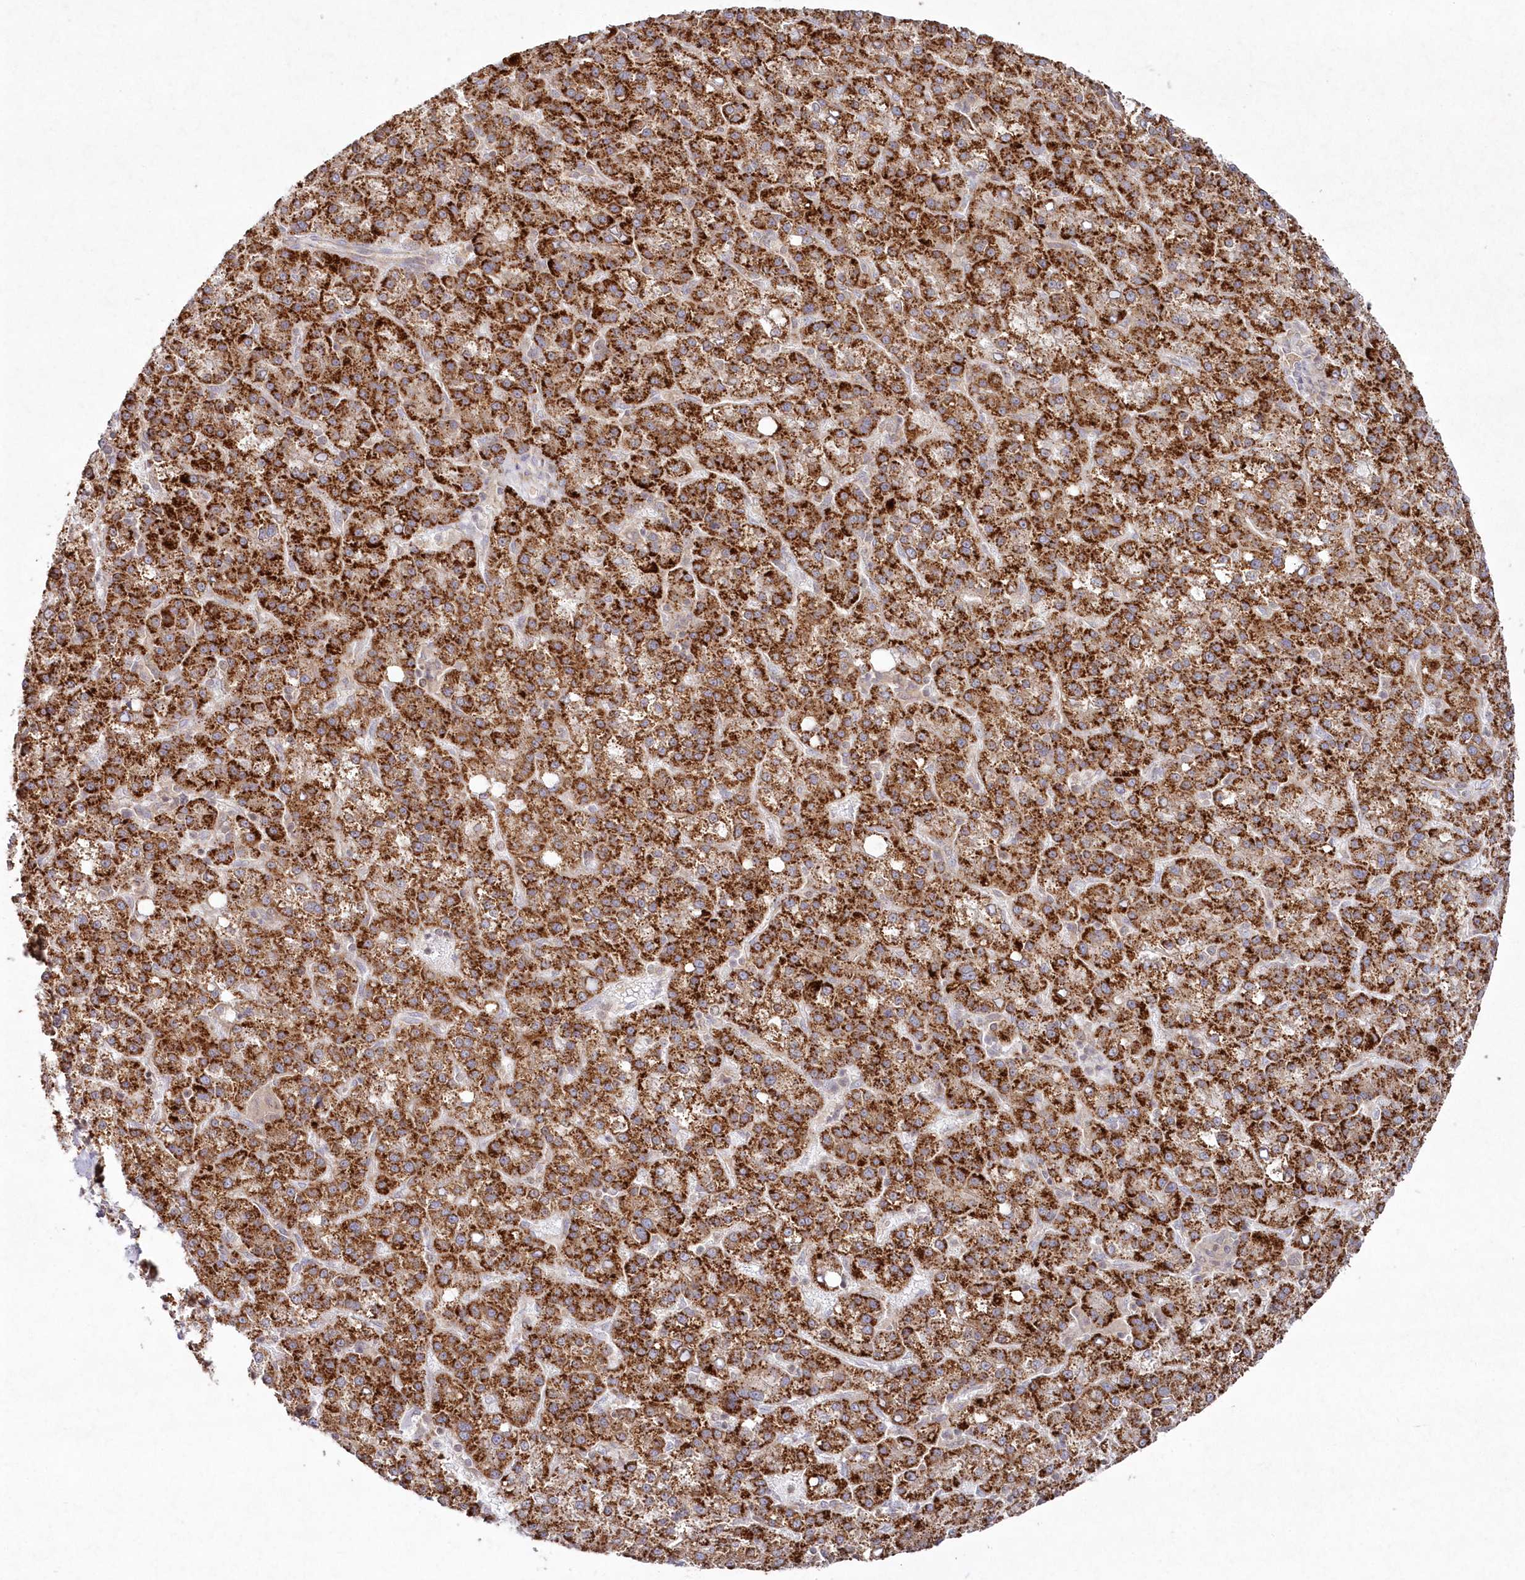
{"staining": {"intensity": "strong", "quantity": ">75%", "location": "cytoplasmic/membranous"}, "tissue": "liver cancer", "cell_type": "Tumor cells", "image_type": "cancer", "snomed": [{"axis": "morphology", "description": "Carcinoma, Hepatocellular, NOS"}, {"axis": "topography", "description": "Liver"}], "caption": "This micrograph reveals liver cancer (hepatocellular carcinoma) stained with IHC to label a protein in brown. The cytoplasmic/membranous of tumor cells show strong positivity for the protein. Nuclei are counter-stained blue.", "gene": "ARSB", "patient": {"sex": "female", "age": 58}}